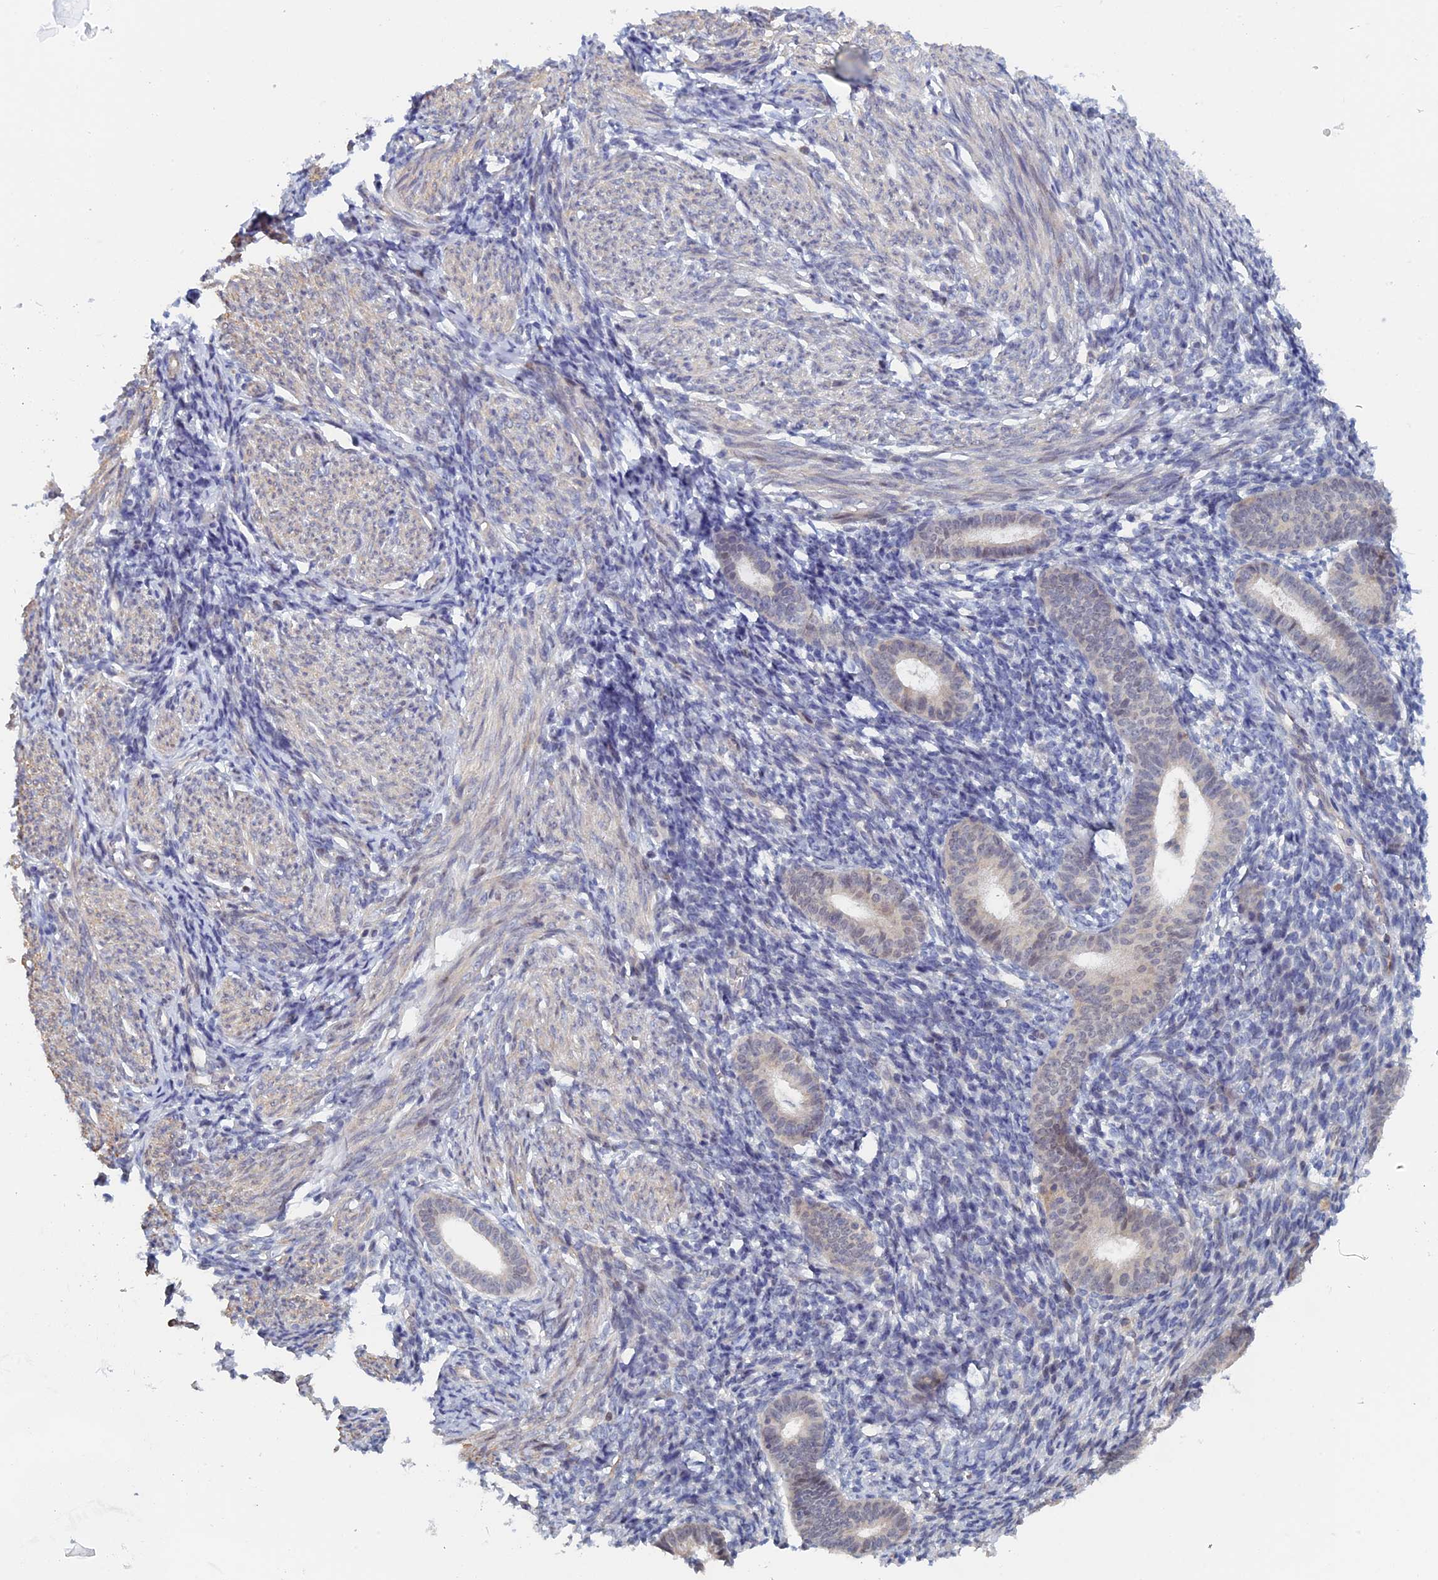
{"staining": {"intensity": "negative", "quantity": "none", "location": "none"}, "tissue": "endometrium", "cell_type": "Cells in endometrial stroma", "image_type": "normal", "snomed": [{"axis": "morphology", "description": "Normal tissue, NOS"}, {"axis": "morphology", "description": "Adenocarcinoma, NOS"}, {"axis": "topography", "description": "Endometrium"}], "caption": "The immunohistochemistry micrograph has no significant positivity in cells in endometrial stroma of endometrium.", "gene": "ELOVL6", "patient": {"sex": "female", "age": 57}}